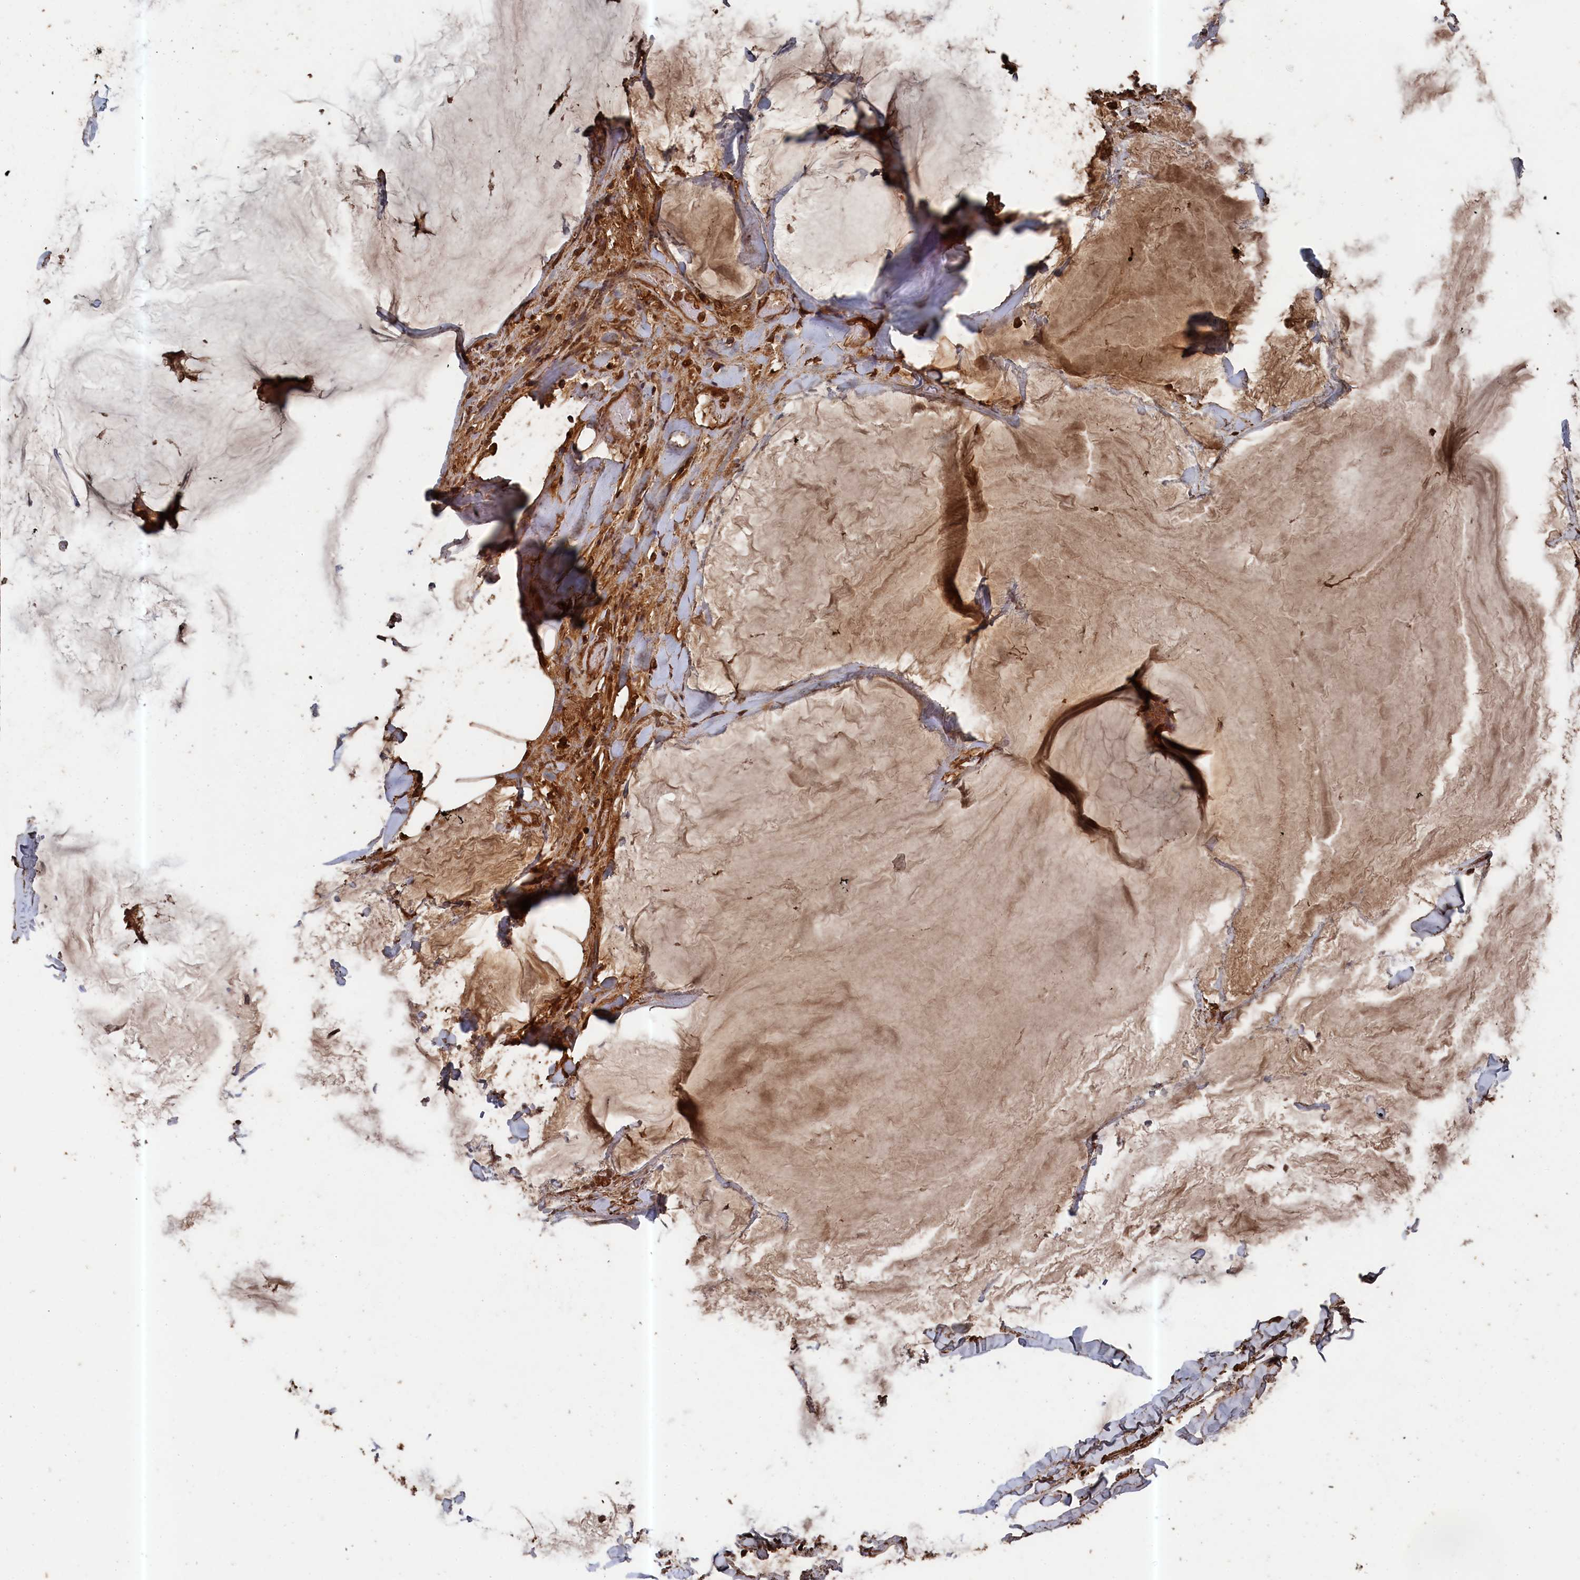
{"staining": {"intensity": "strong", "quantity": ">75%", "location": "cytoplasmic/membranous"}, "tissue": "breast cancer", "cell_type": "Tumor cells", "image_type": "cancer", "snomed": [{"axis": "morphology", "description": "Duct carcinoma"}, {"axis": "topography", "description": "Breast"}], "caption": "Strong cytoplasmic/membranous protein positivity is present in approximately >75% of tumor cells in breast invasive ductal carcinoma.", "gene": "SNX33", "patient": {"sex": "female", "age": 93}}